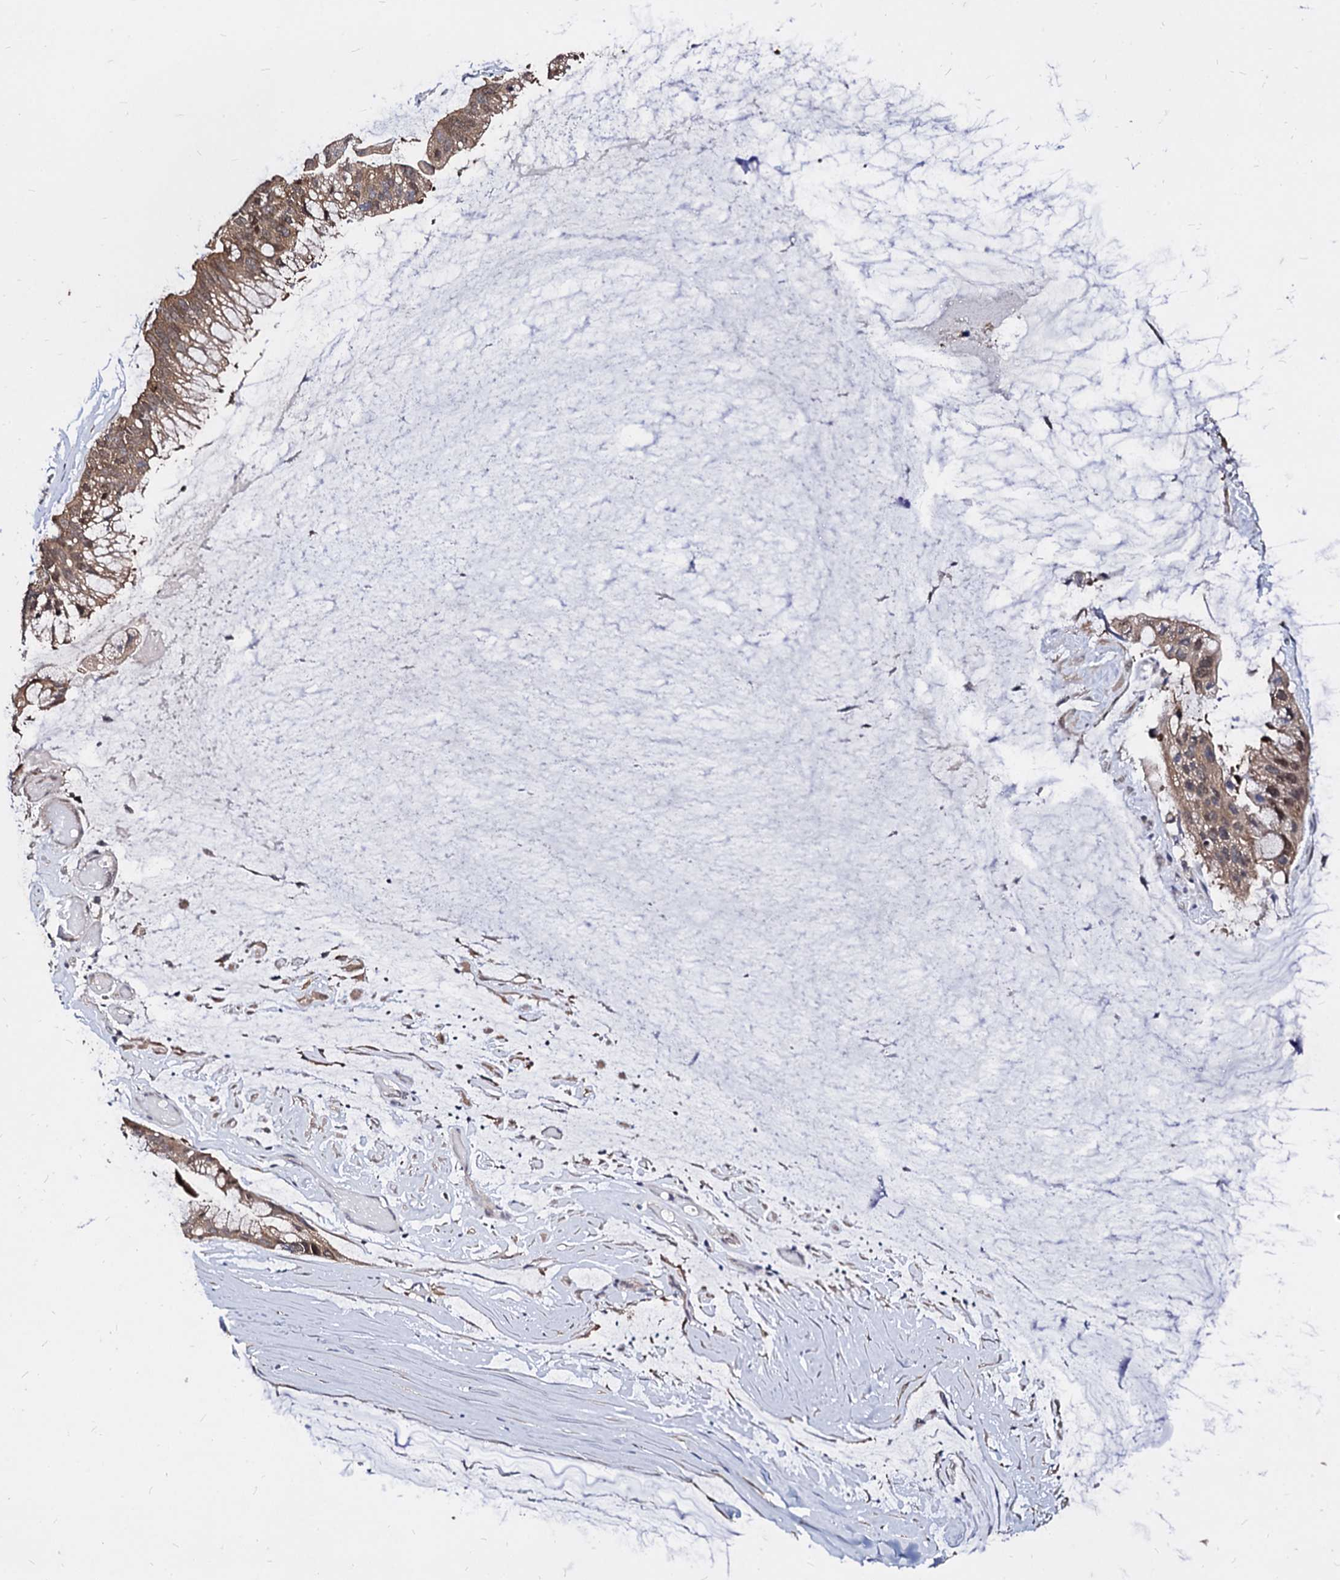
{"staining": {"intensity": "moderate", "quantity": ">75%", "location": "cytoplasmic/membranous"}, "tissue": "ovarian cancer", "cell_type": "Tumor cells", "image_type": "cancer", "snomed": [{"axis": "morphology", "description": "Cystadenocarcinoma, mucinous, NOS"}, {"axis": "topography", "description": "Ovary"}], "caption": "Moderate cytoplasmic/membranous protein positivity is identified in about >75% of tumor cells in mucinous cystadenocarcinoma (ovarian).", "gene": "NME1", "patient": {"sex": "female", "age": 39}}